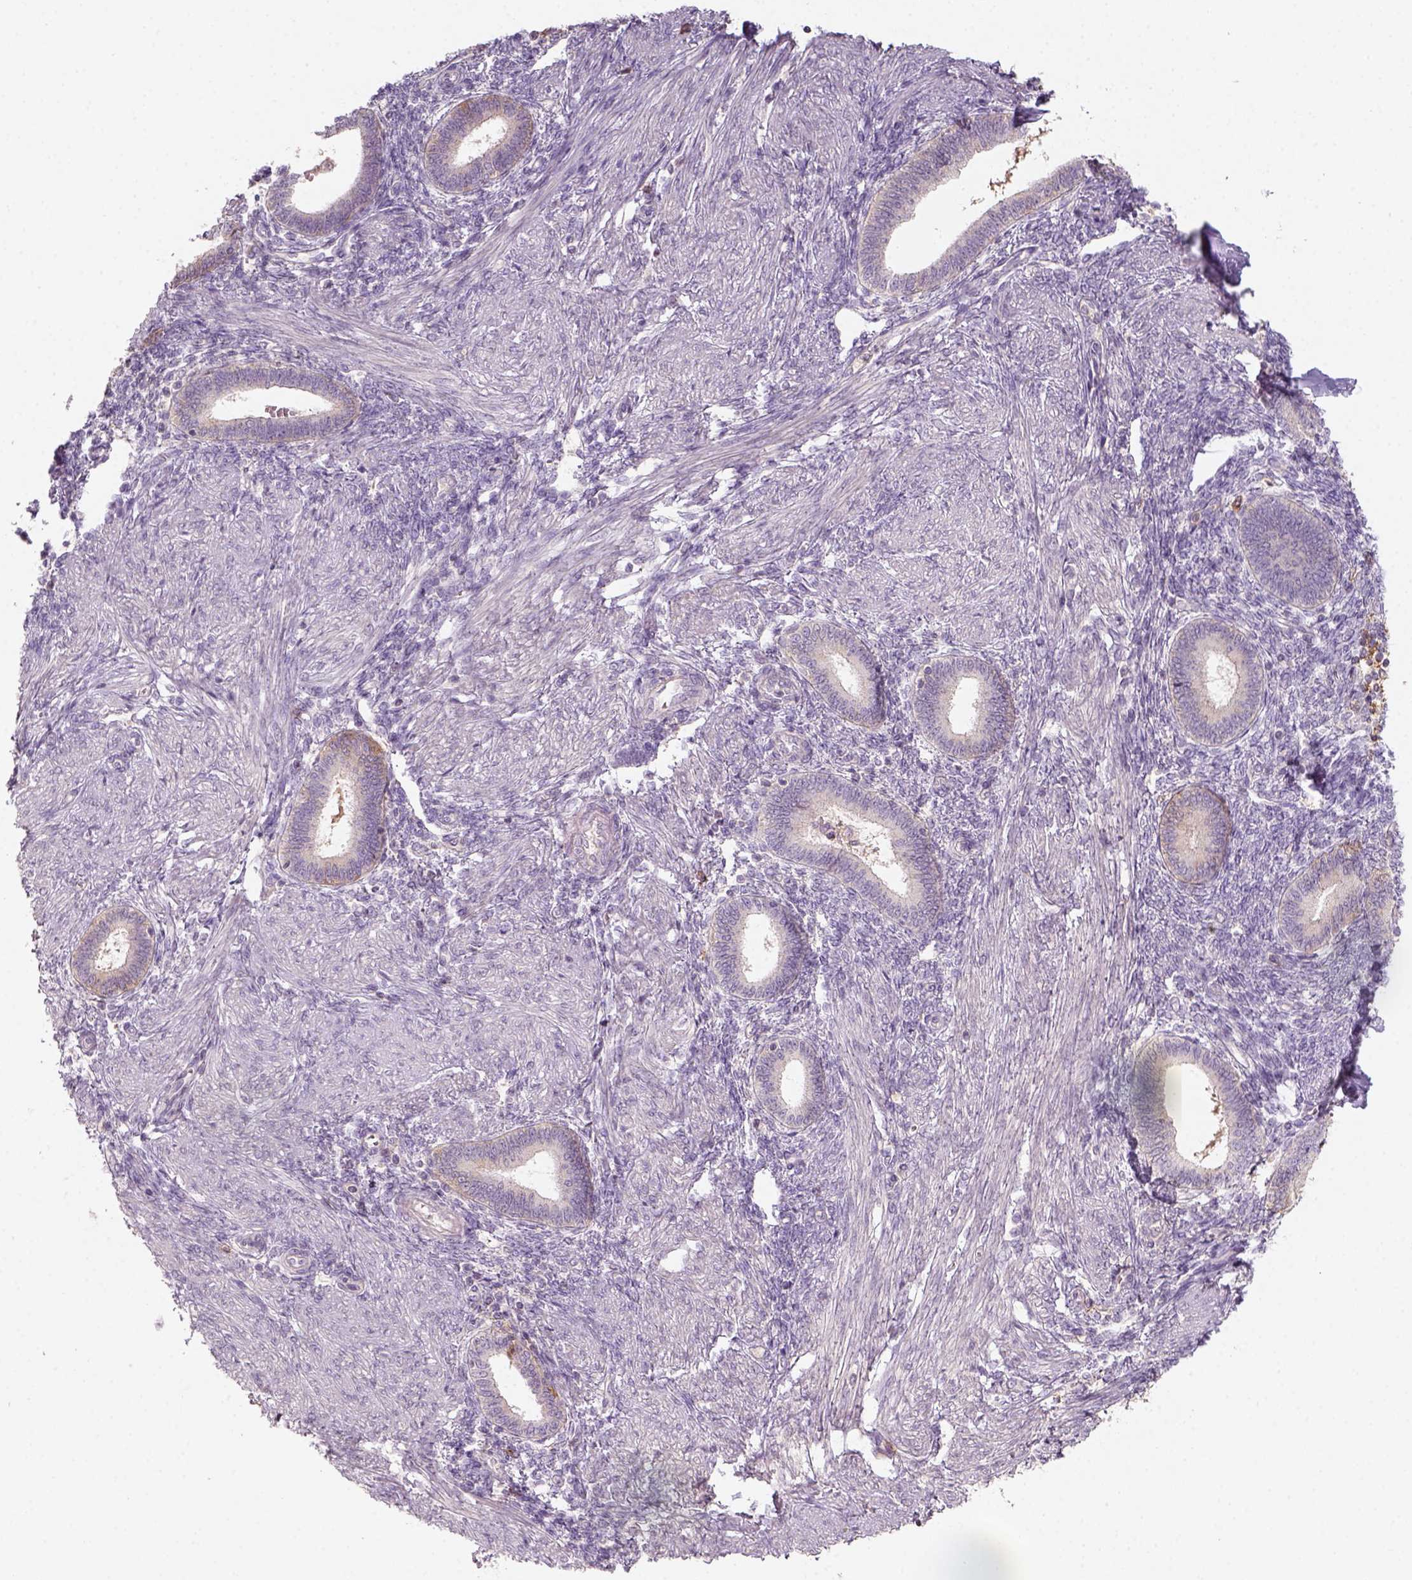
{"staining": {"intensity": "negative", "quantity": "none", "location": "none"}, "tissue": "endometrium", "cell_type": "Cells in endometrial stroma", "image_type": "normal", "snomed": [{"axis": "morphology", "description": "Normal tissue, NOS"}, {"axis": "topography", "description": "Endometrium"}], "caption": "Immunohistochemistry (IHC) of benign endometrium reveals no positivity in cells in endometrial stroma. (DAB (3,3'-diaminobenzidine) immunohistochemistry (IHC) visualized using brightfield microscopy, high magnification).", "gene": "AQP9", "patient": {"sex": "female", "age": 42}}